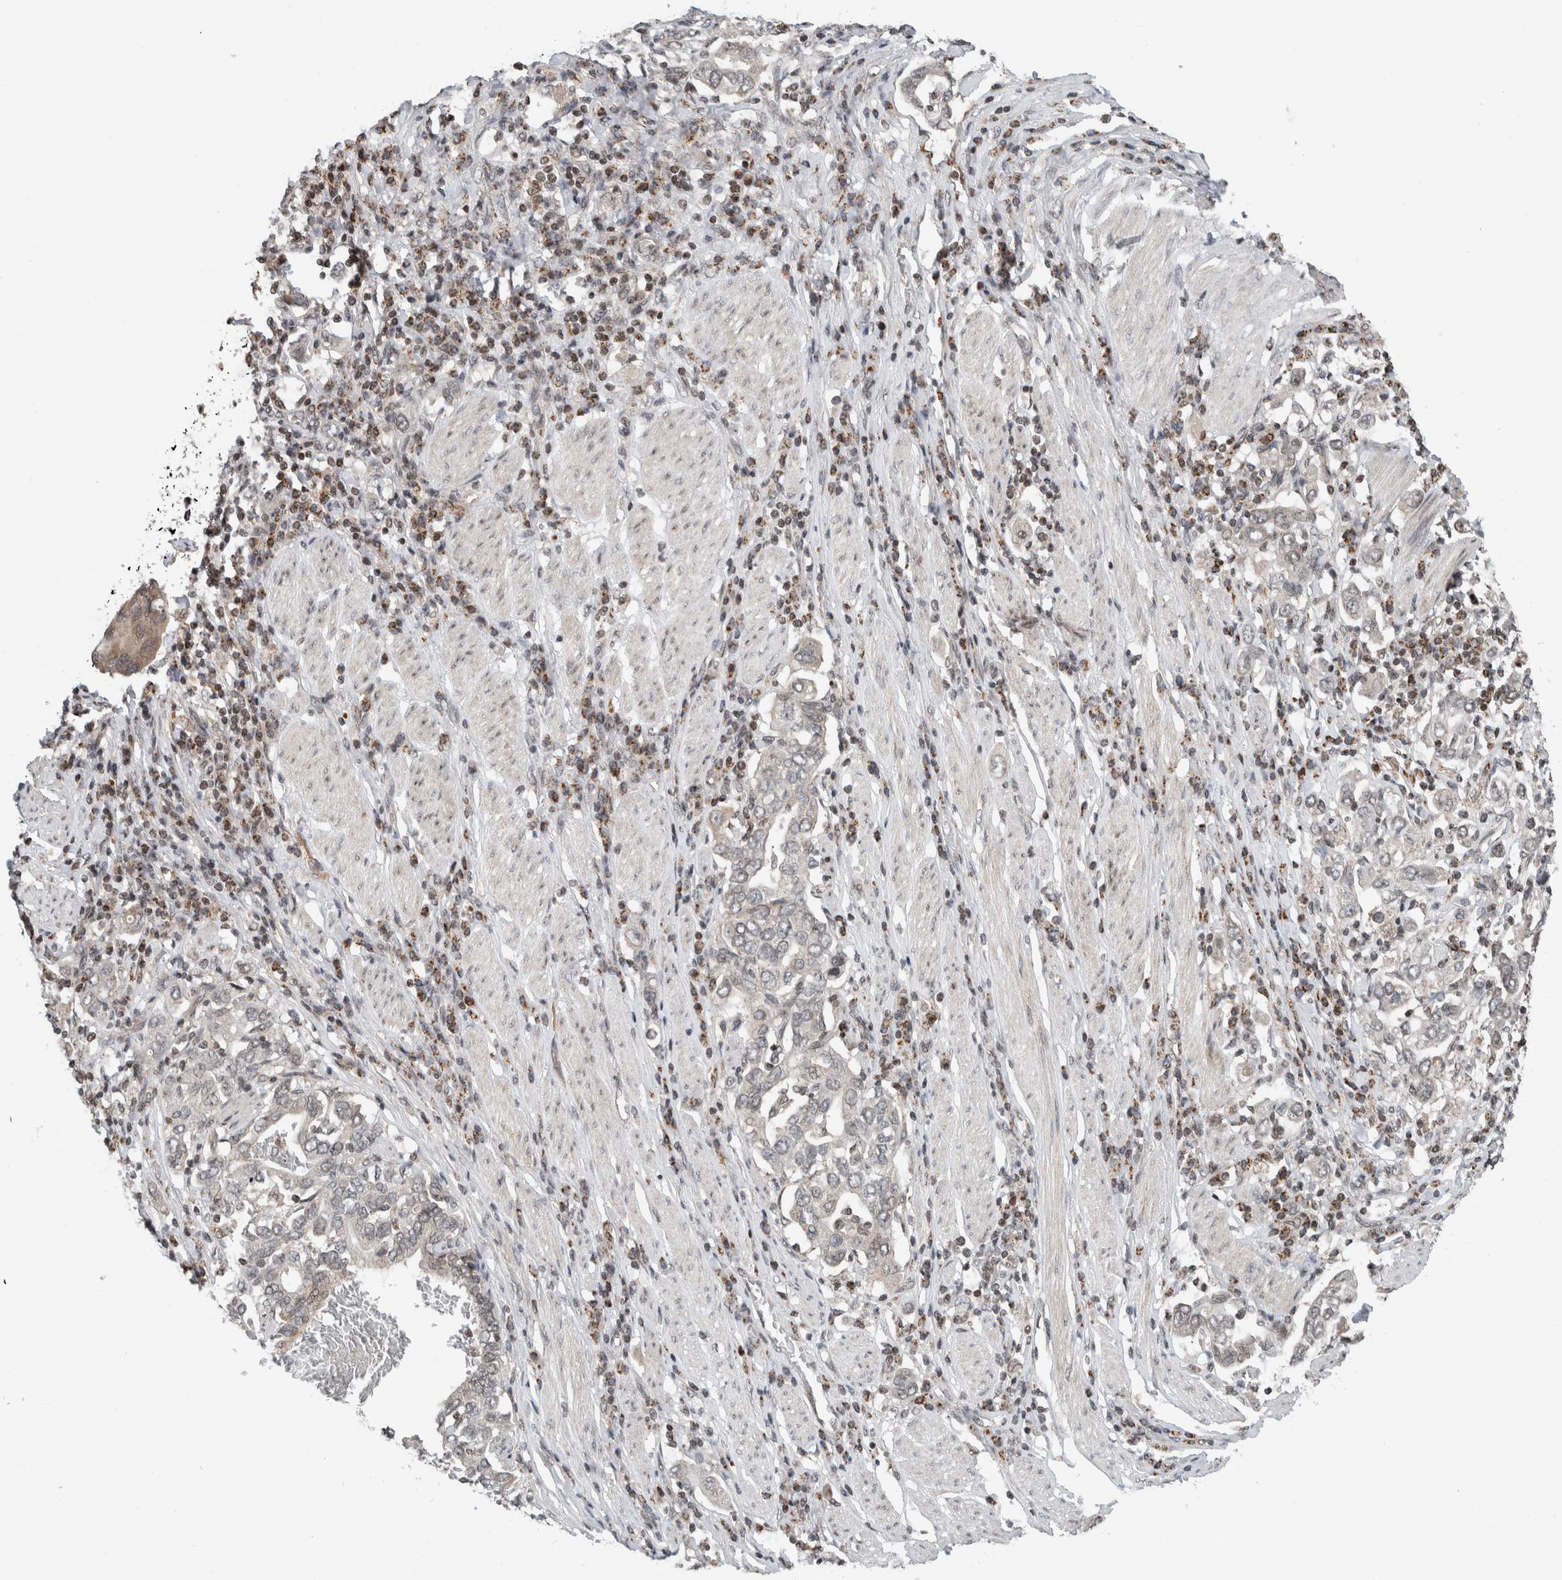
{"staining": {"intensity": "weak", "quantity": "<25%", "location": "cytoplasmic/membranous"}, "tissue": "stomach cancer", "cell_type": "Tumor cells", "image_type": "cancer", "snomed": [{"axis": "morphology", "description": "Adenocarcinoma, NOS"}, {"axis": "topography", "description": "Stomach, upper"}], "caption": "IHC histopathology image of human stomach adenocarcinoma stained for a protein (brown), which displays no expression in tumor cells.", "gene": "NPLOC4", "patient": {"sex": "male", "age": 62}}